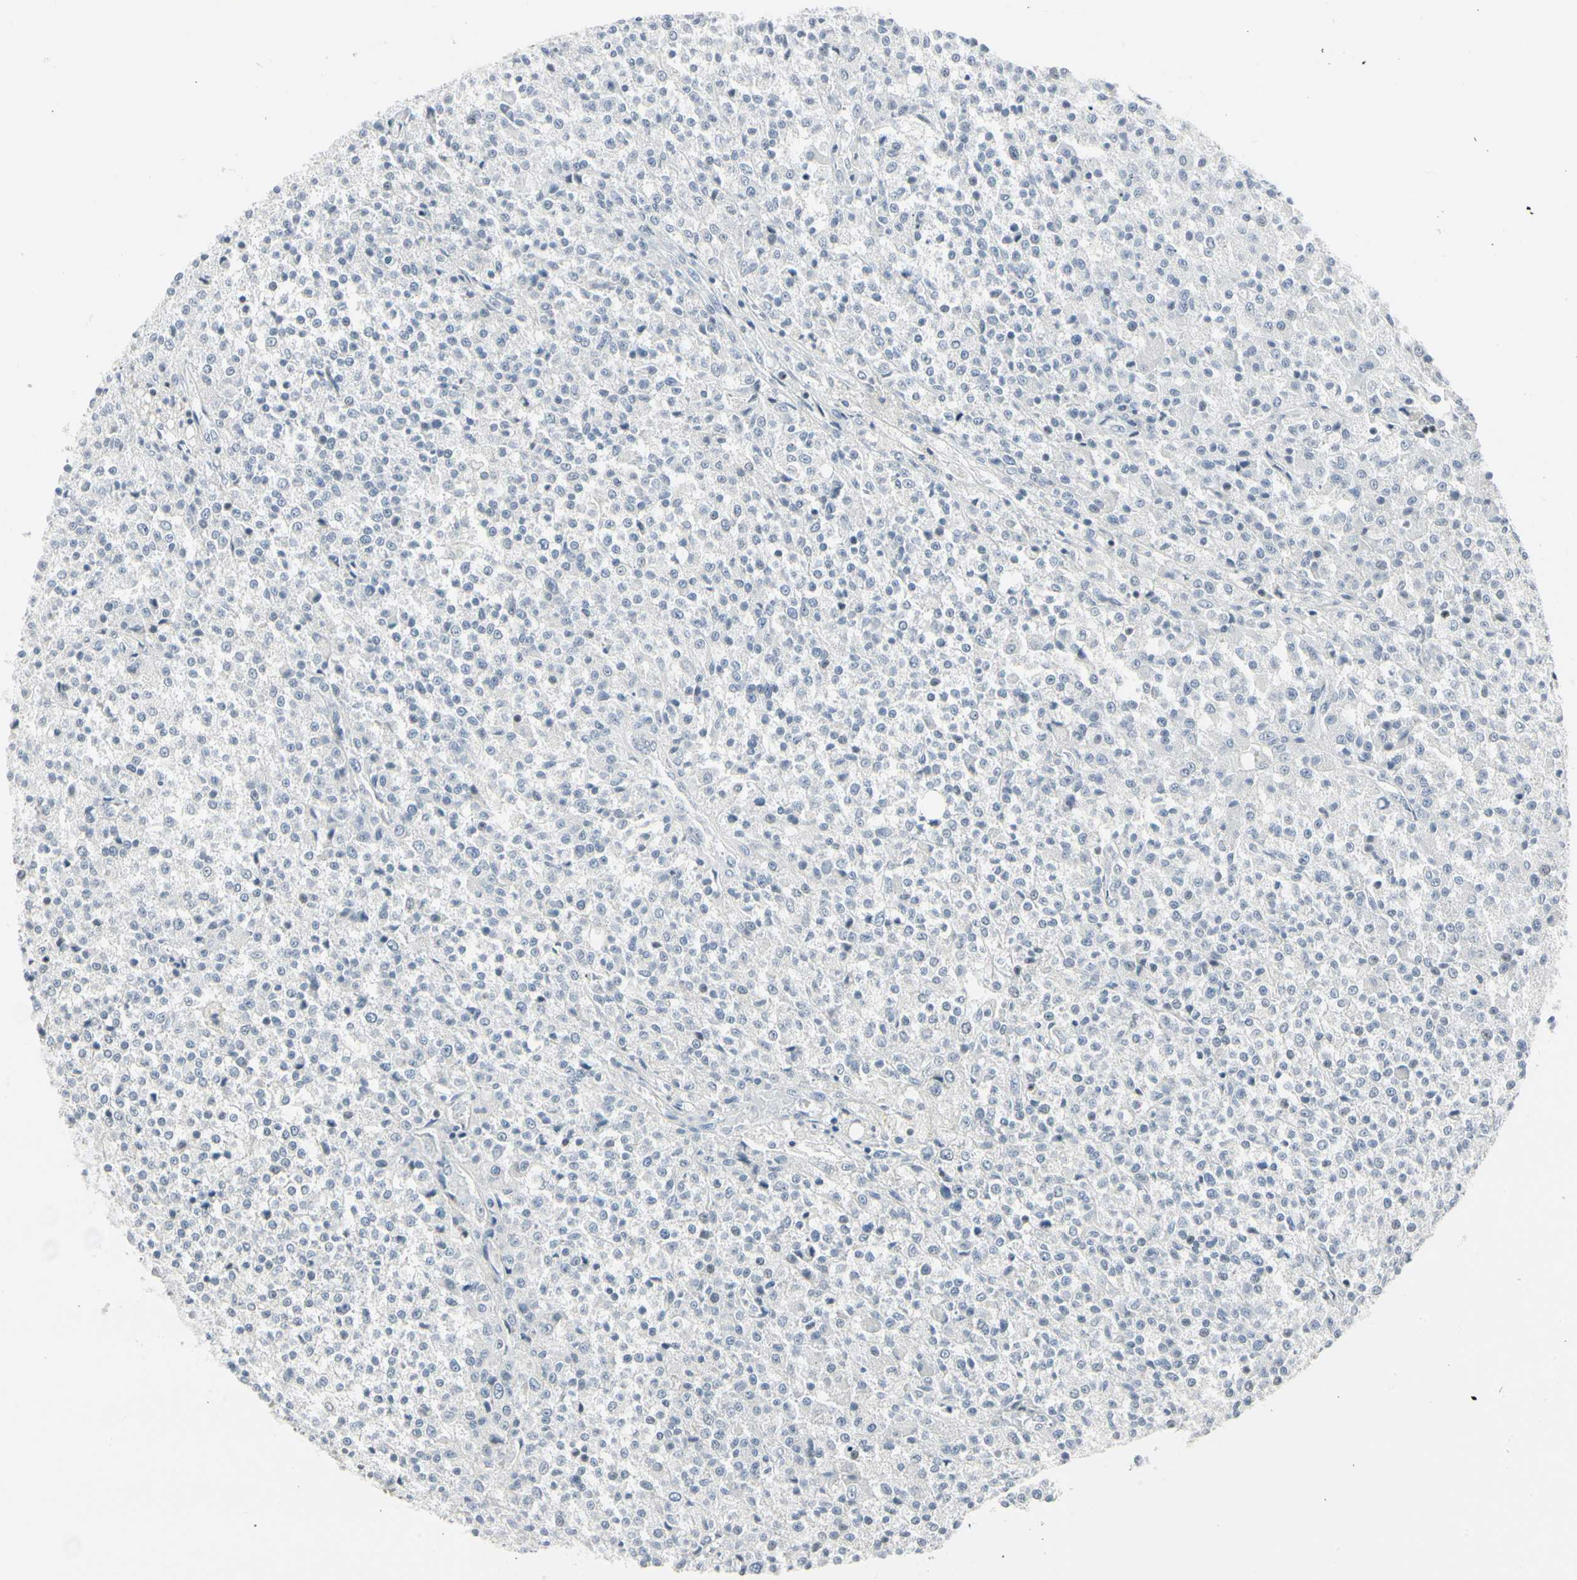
{"staining": {"intensity": "negative", "quantity": "none", "location": "none"}, "tissue": "testis cancer", "cell_type": "Tumor cells", "image_type": "cancer", "snomed": [{"axis": "morphology", "description": "Seminoma, NOS"}, {"axis": "topography", "description": "Testis"}], "caption": "Tumor cells show no significant positivity in testis cancer.", "gene": "ZBTB7B", "patient": {"sex": "male", "age": 59}}